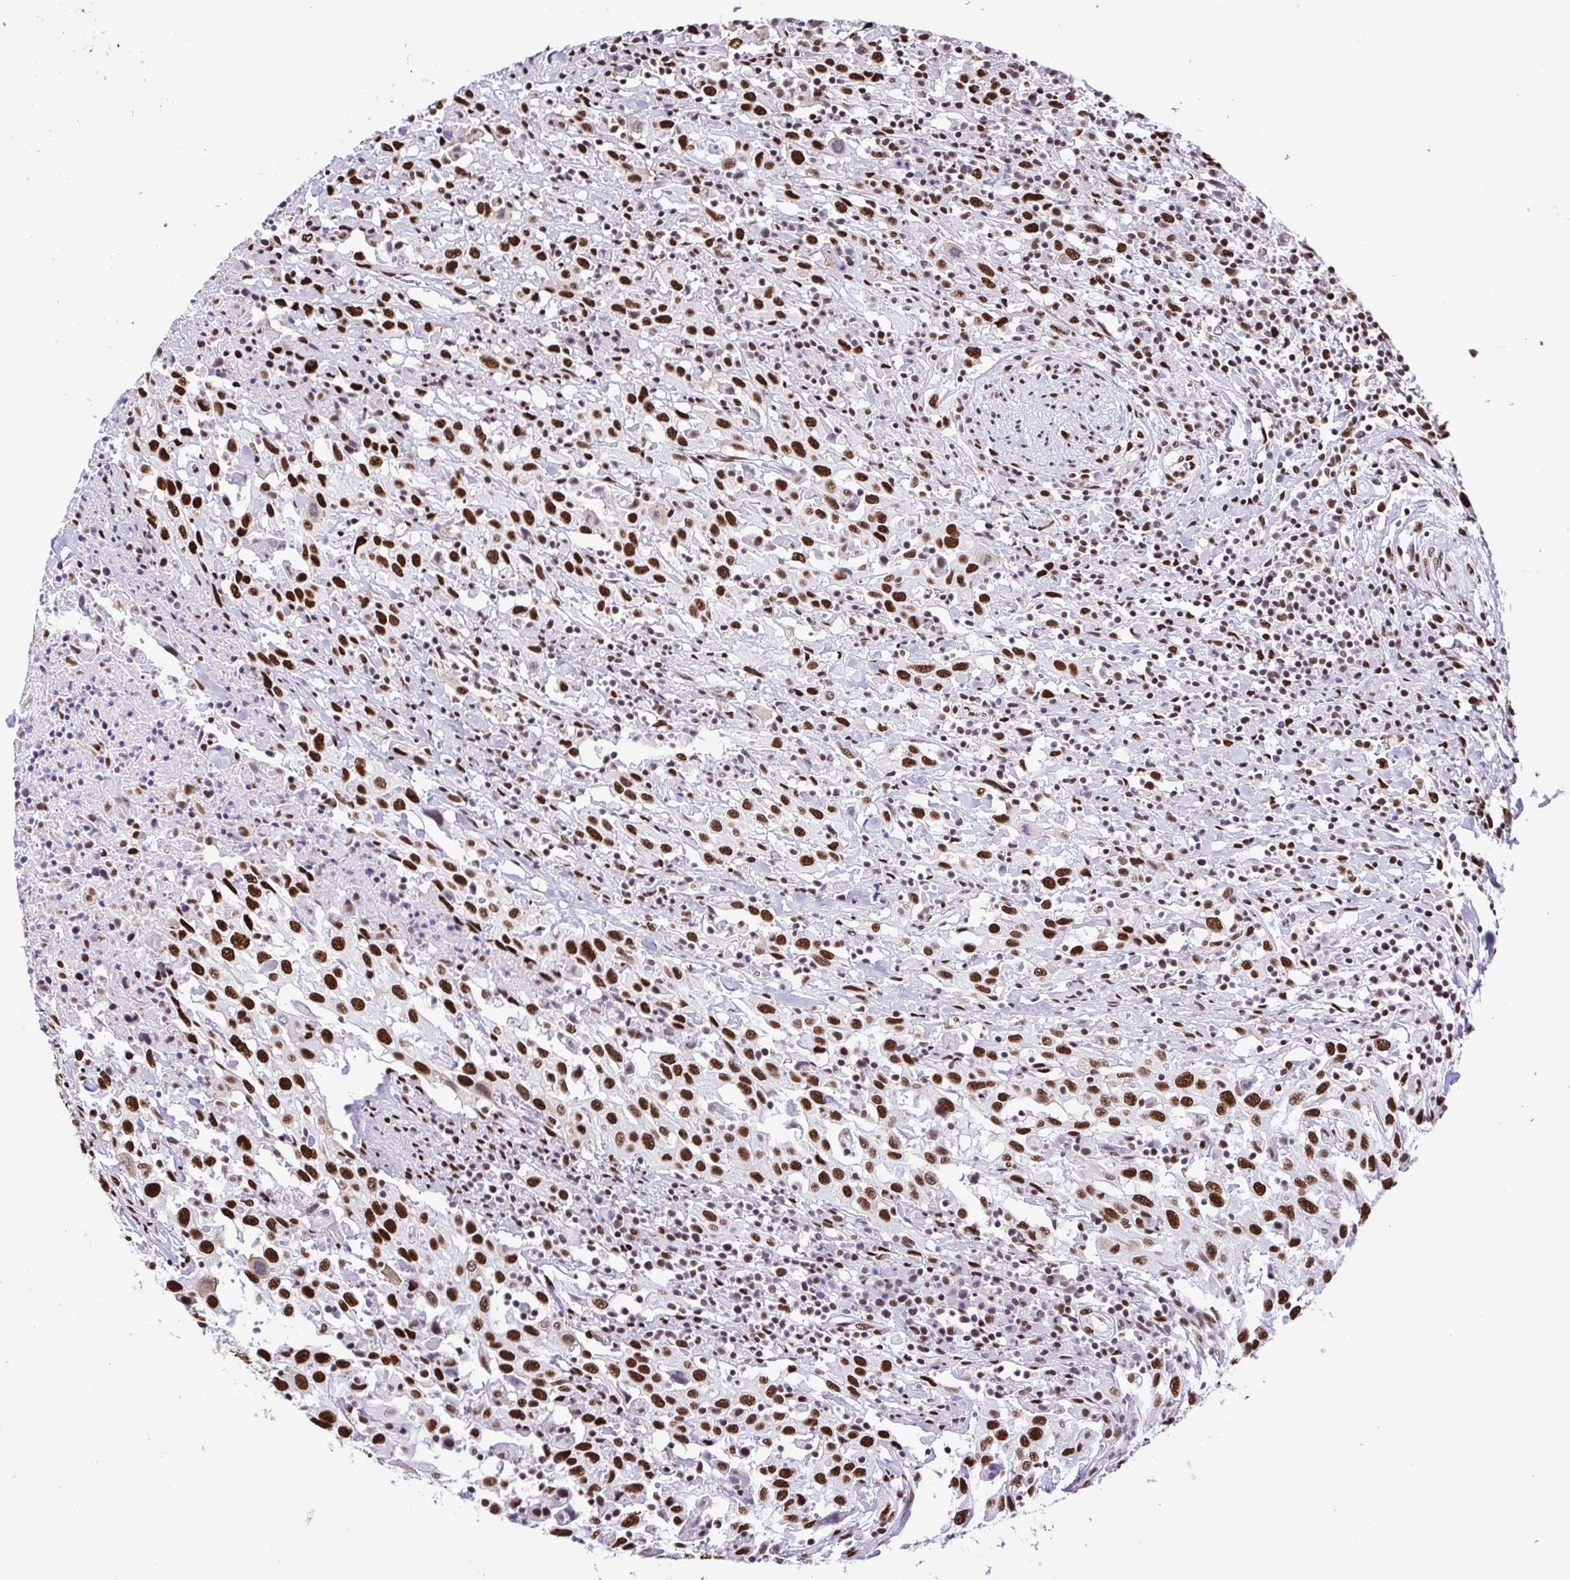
{"staining": {"intensity": "strong", "quantity": ">75%", "location": "nuclear"}, "tissue": "urothelial cancer", "cell_type": "Tumor cells", "image_type": "cancer", "snomed": [{"axis": "morphology", "description": "Urothelial carcinoma, High grade"}, {"axis": "topography", "description": "Urinary bladder"}], "caption": "An image showing strong nuclear staining in about >75% of tumor cells in urothelial cancer, as visualized by brown immunohistochemical staining.", "gene": "TRIM28", "patient": {"sex": "male", "age": 61}}